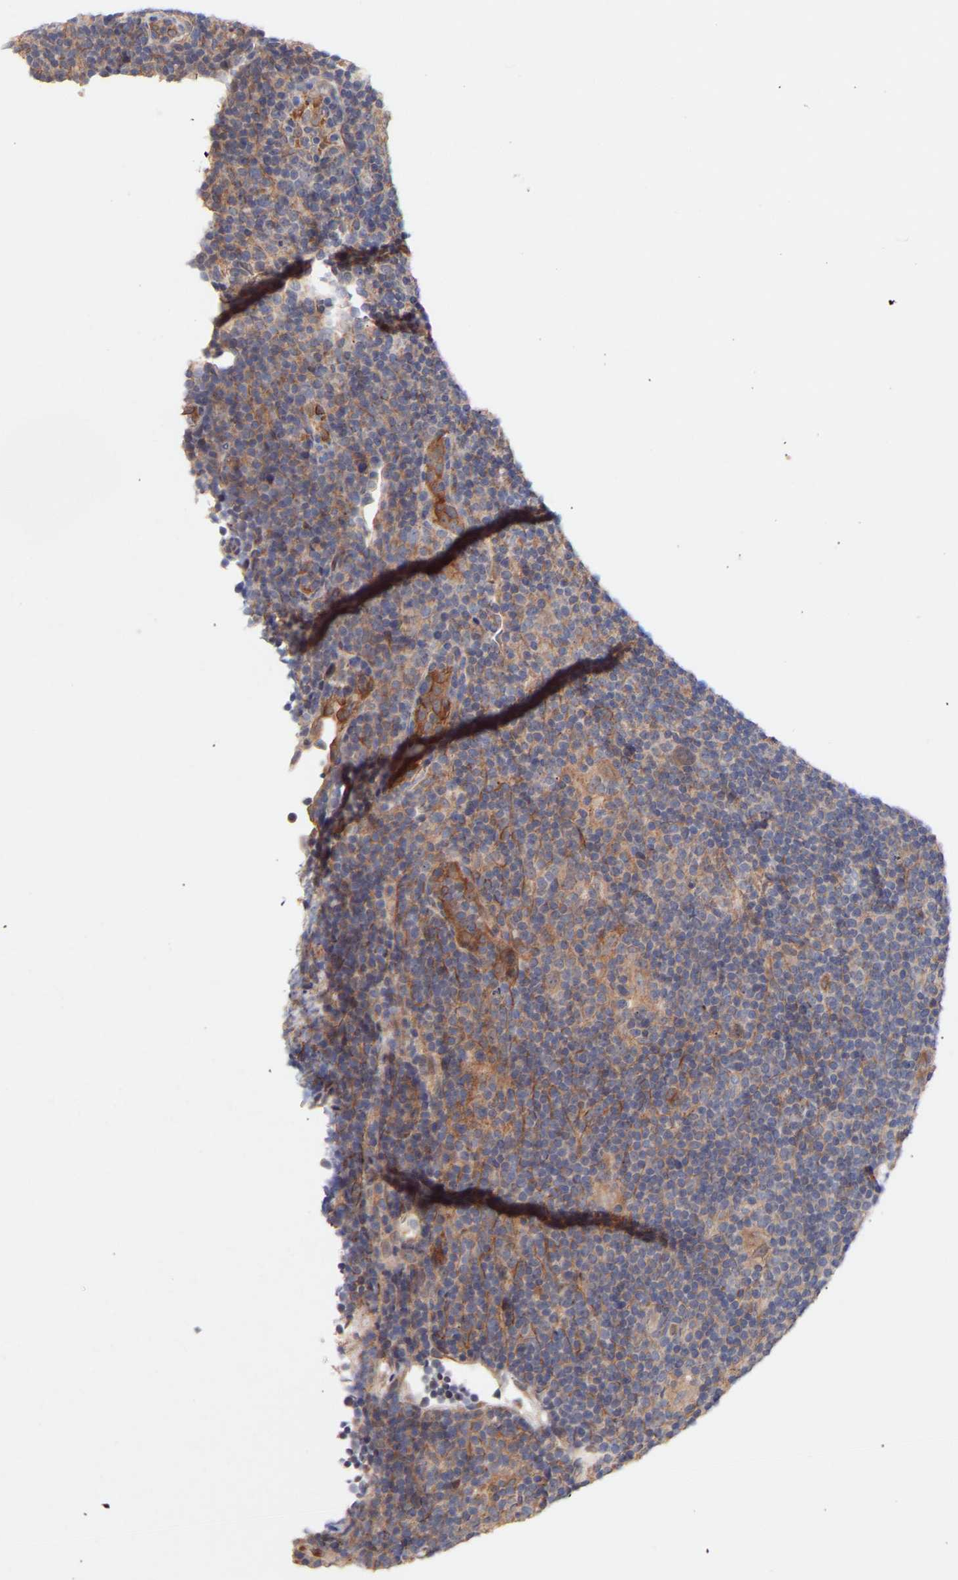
{"staining": {"intensity": "weak", "quantity": "25%-75%", "location": "cytoplasmic/membranous"}, "tissue": "lymphoma", "cell_type": "Tumor cells", "image_type": "cancer", "snomed": [{"axis": "morphology", "description": "Hodgkin's disease, NOS"}, {"axis": "topography", "description": "Lymph node"}], "caption": "A brown stain shows weak cytoplasmic/membranous expression of a protein in human Hodgkin's disease tumor cells.", "gene": "PDLIM5", "patient": {"sex": "female", "age": 57}}